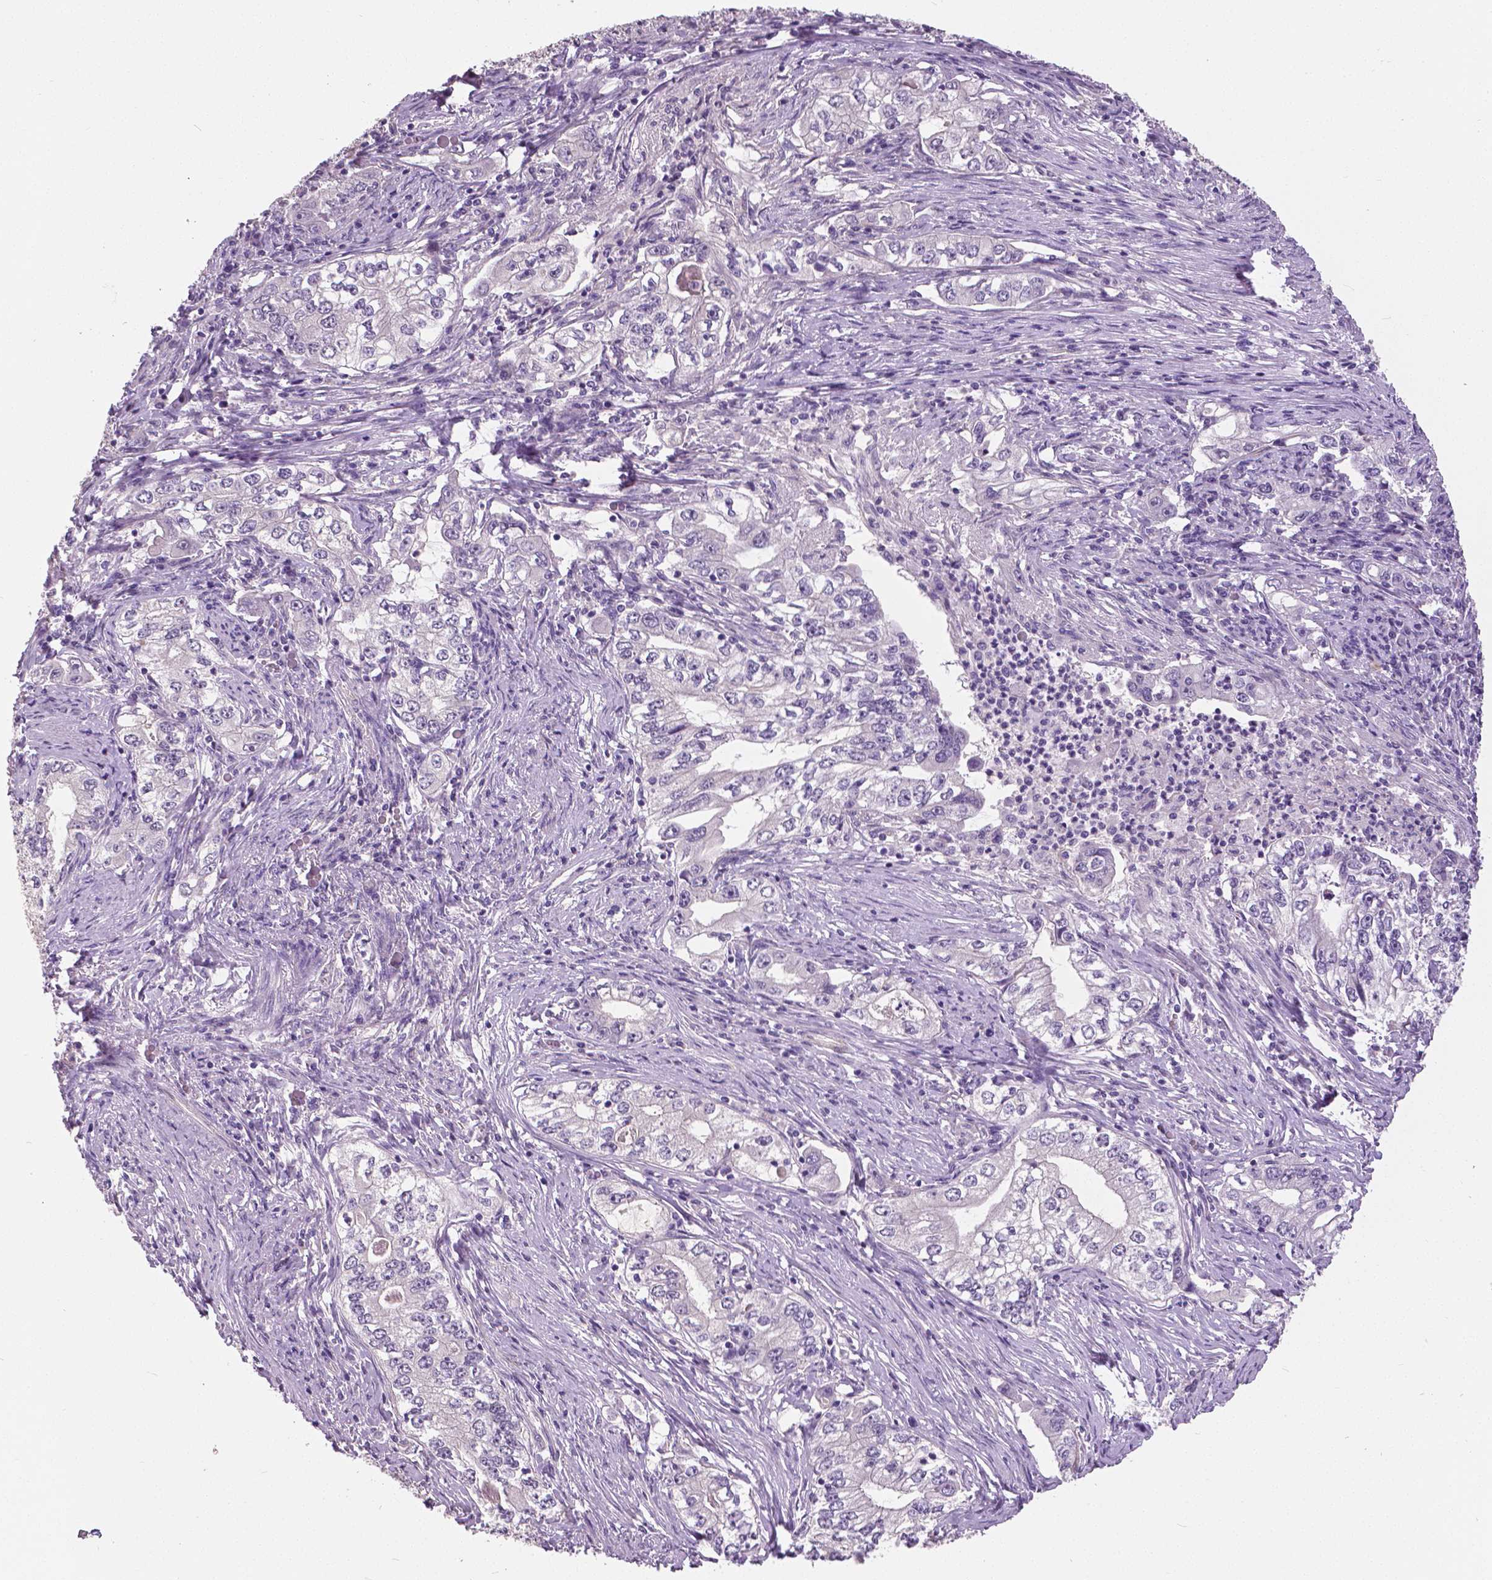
{"staining": {"intensity": "negative", "quantity": "none", "location": "none"}, "tissue": "stomach cancer", "cell_type": "Tumor cells", "image_type": "cancer", "snomed": [{"axis": "morphology", "description": "Adenocarcinoma, NOS"}, {"axis": "topography", "description": "Stomach, lower"}], "caption": "High magnification brightfield microscopy of stomach cancer (adenocarcinoma) stained with DAB (3,3'-diaminobenzidine) (brown) and counterstained with hematoxylin (blue): tumor cells show no significant staining.", "gene": "FOXA1", "patient": {"sex": "female", "age": 72}}